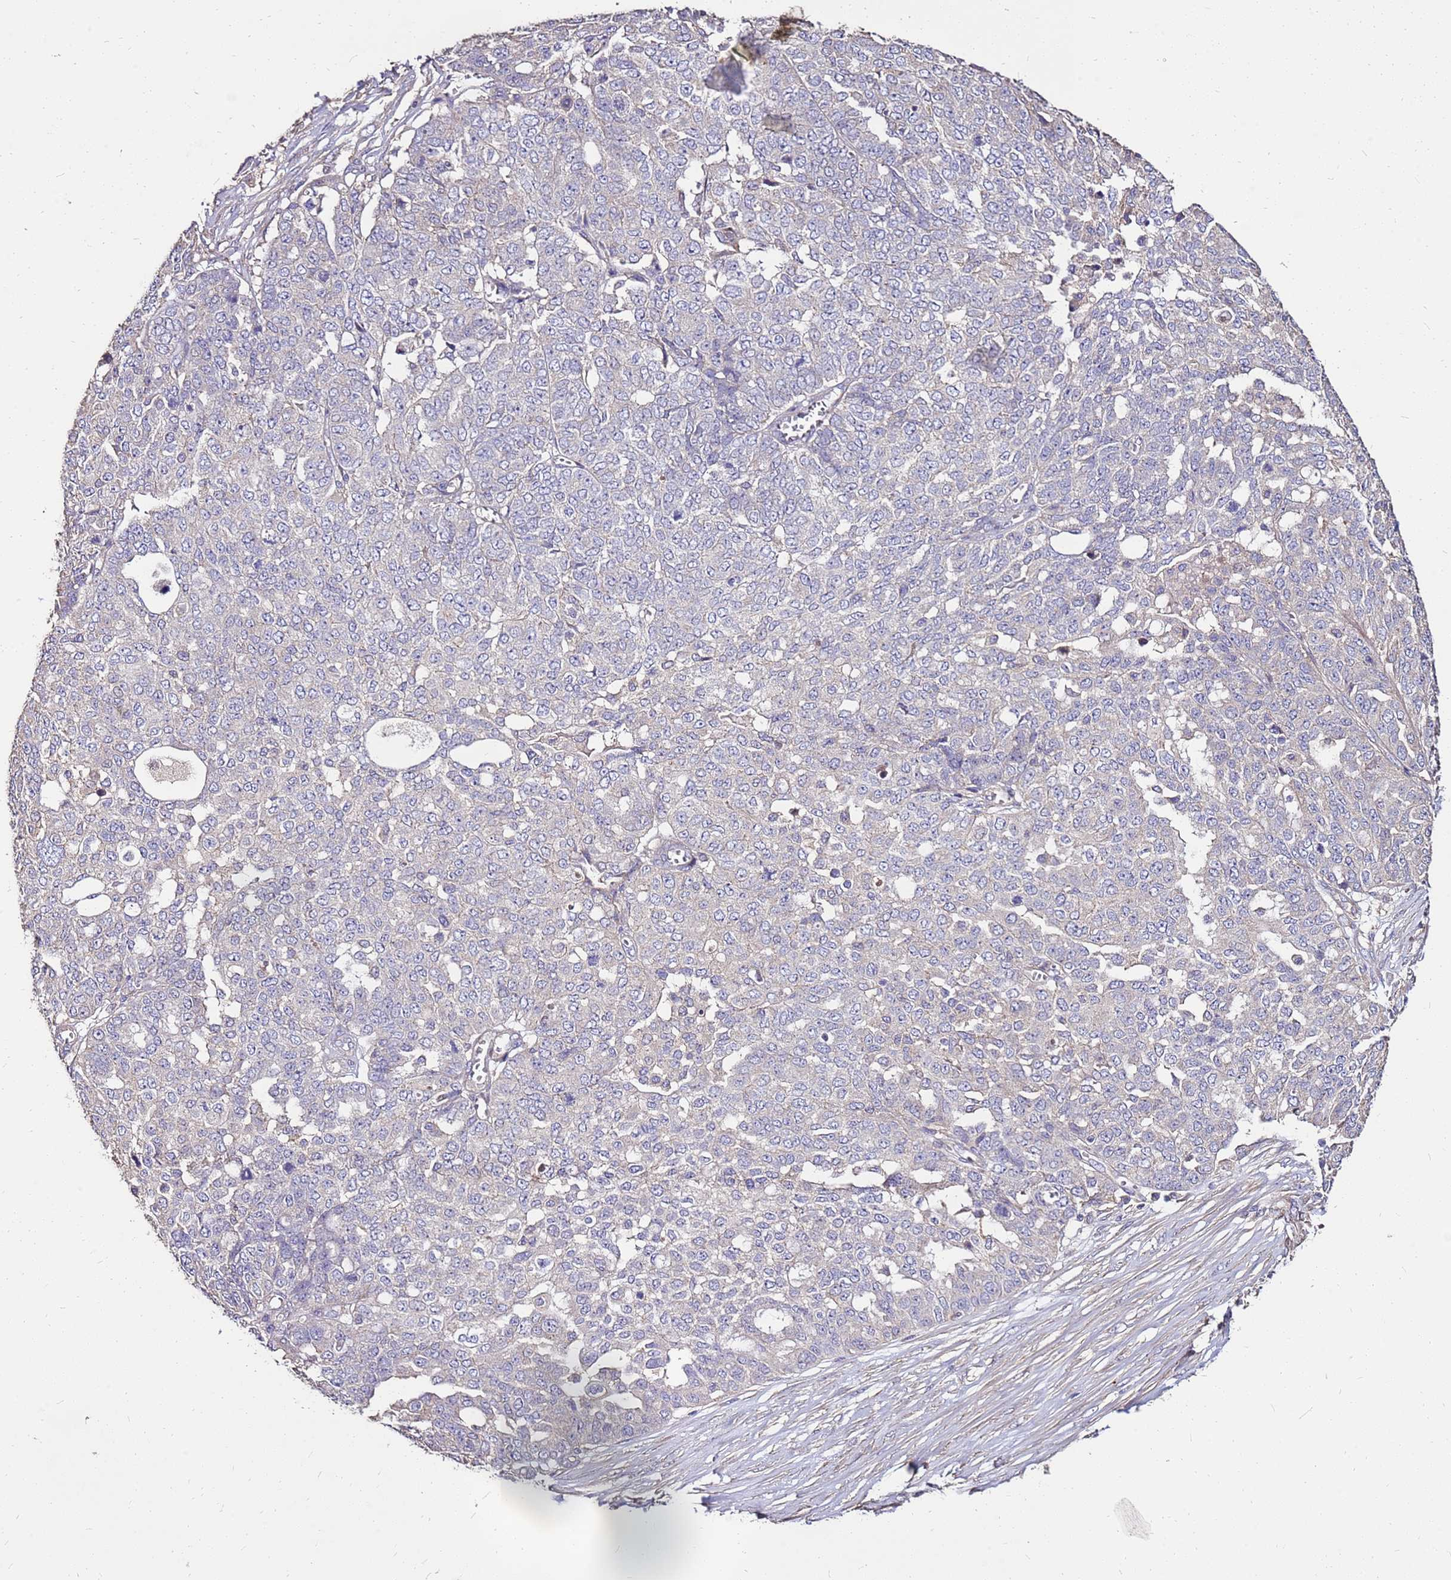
{"staining": {"intensity": "negative", "quantity": "none", "location": "none"}, "tissue": "ovarian cancer", "cell_type": "Tumor cells", "image_type": "cancer", "snomed": [{"axis": "morphology", "description": "Cystadenocarcinoma, serous, NOS"}, {"axis": "topography", "description": "Soft tissue"}, {"axis": "topography", "description": "Ovary"}], "caption": "Immunohistochemistry photomicrograph of neoplastic tissue: ovarian cancer stained with DAB (3,3'-diaminobenzidine) reveals no significant protein staining in tumor cells.", "gene": "EXD3", "patient": {"sex": "female", "age": 57}}